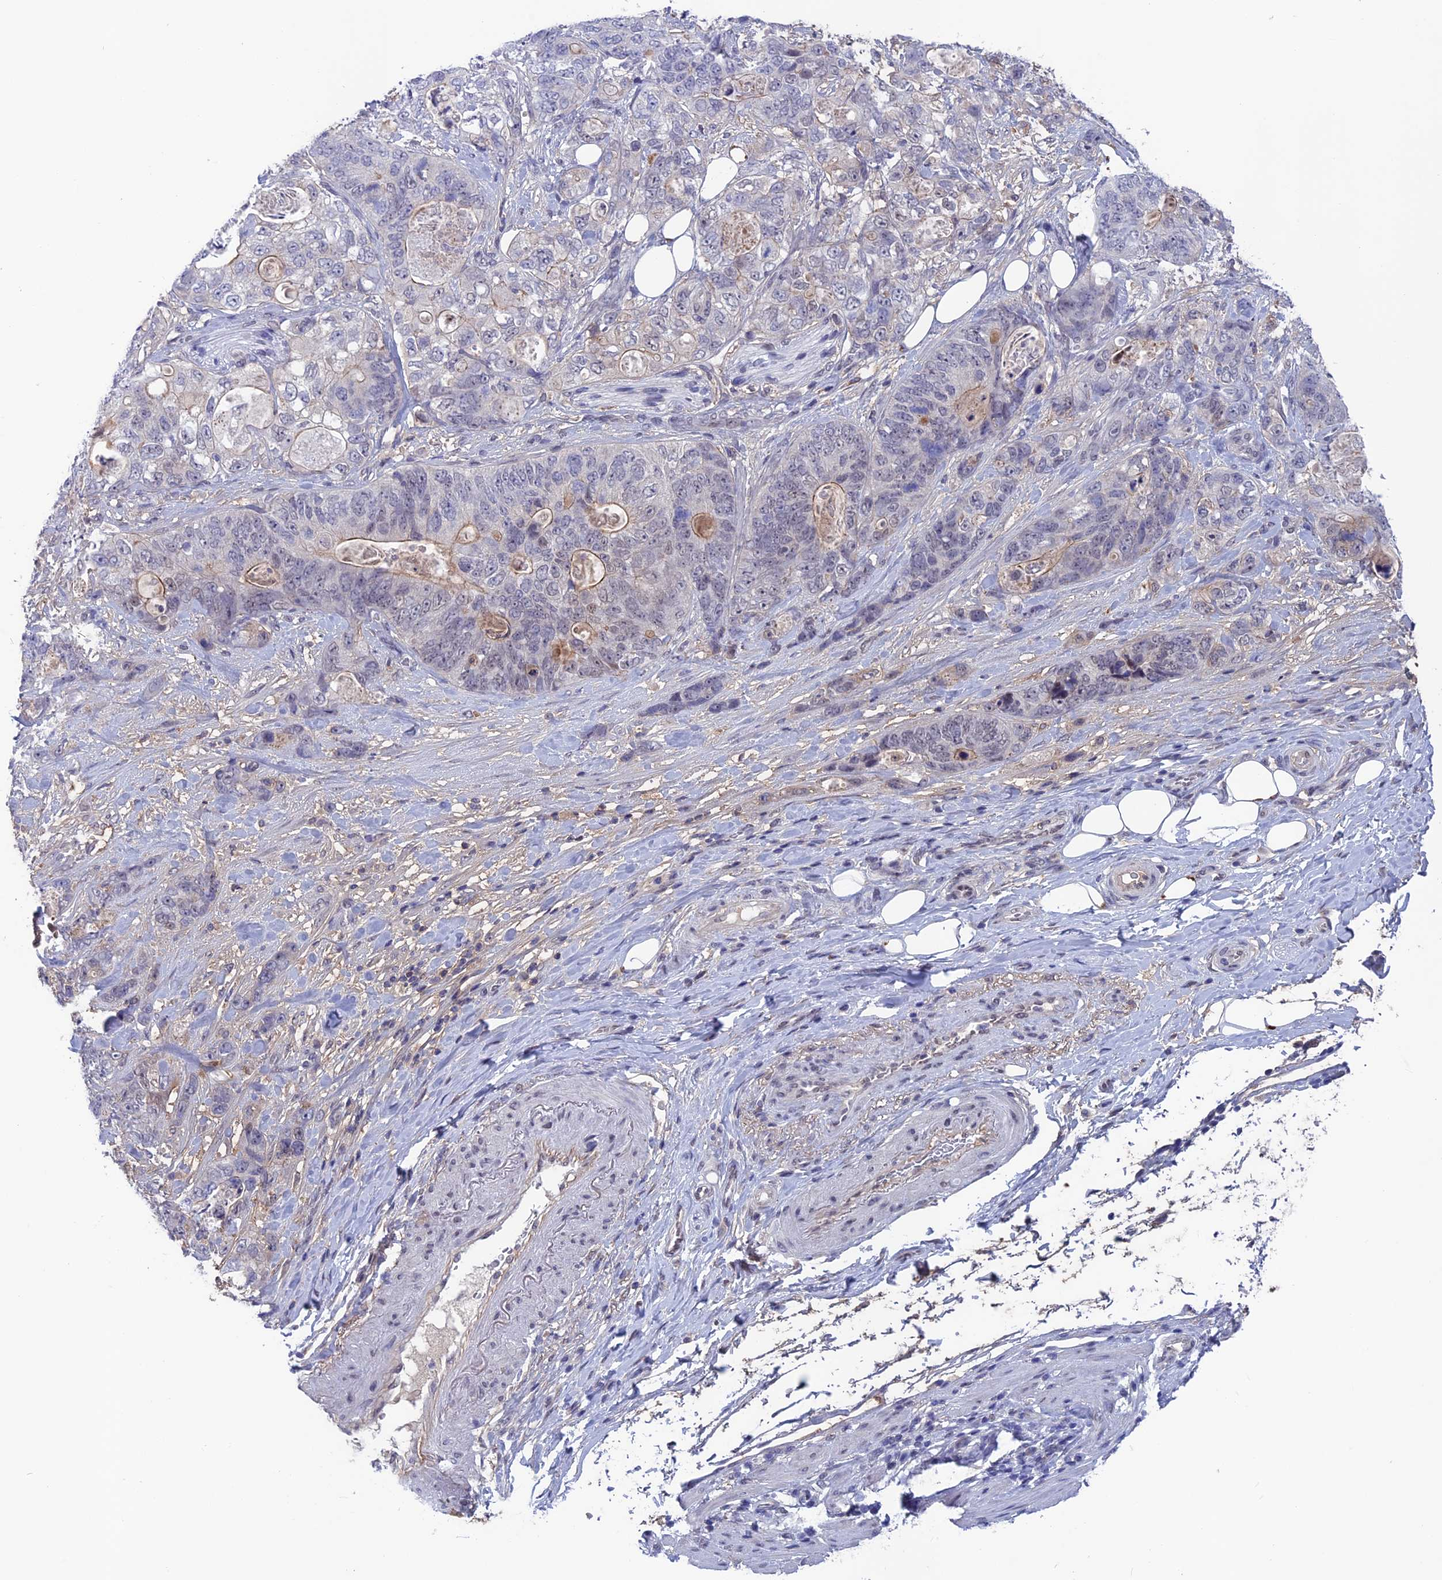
{"staining": {"intensity": "negative", "quantity": "none", "location": "none"}, "tissue": "stomach cancer", "cell_type": "Tumor cells", "image_type": "cancer", "snomed": [{"axis": "morphology", "description": "Normal tissue, NOS"}, {"axis": "morphology", "description": "Adenocarcinoma, NOS"}, {"axis": "topography", "description": "Stomach"}], "caption": "A high-resolution photomicrograph shows IHC staining of stomach adenocarcinoma, which shows no significant expression in tumor cells. (Stains: DAB (3,3'-diaminobenzidine) IHC with hematoxylin counter stain, Microscopy: brightfield microscopy at high magnification).", "gene": "FKBPL", "patient": {"sex": "female", "age": 89}}